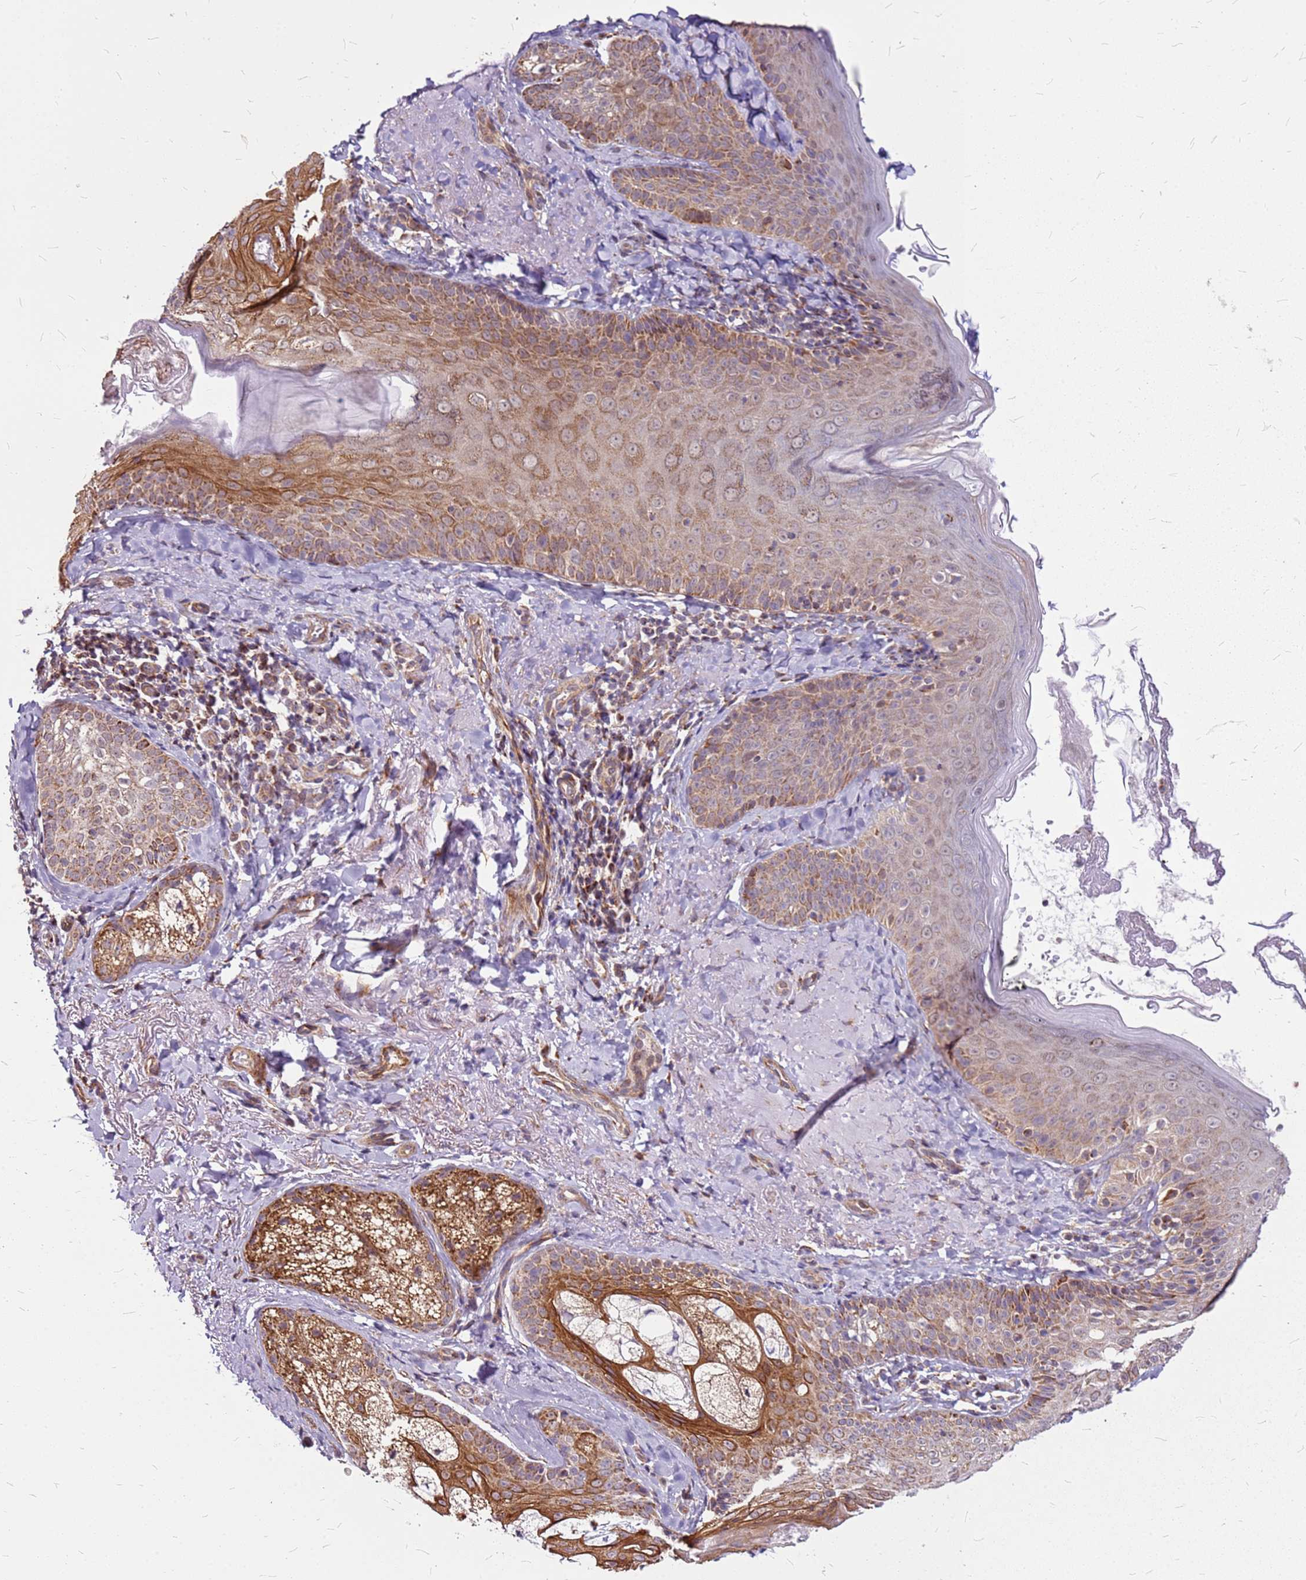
{"staining": {"intensity": "moderate", "quantity": "25%-75%", "location": "cytoplasmic/membranous"}, "tissue": "skin", "cell_type": "Fibroblasts", "image_type": "normal", "snomed": [{"axis": "morphology", "description": "Normal tissue, NOS"}, {"axis": "topography", "description": "Skin"}], "caption": "A brown stain highlights moderate cytoplasmic/membranous staining of a protein in fibroblasts of unremarkable human skin. The protein of interest is stained brown, and the nuclei are stained in blue (DAB (3,3'-diaminobenzidine) IHC with brightfield microscopy, high magnification).", "gene": "OR51T1", "patient": {"sex": "male", "age": 57}}